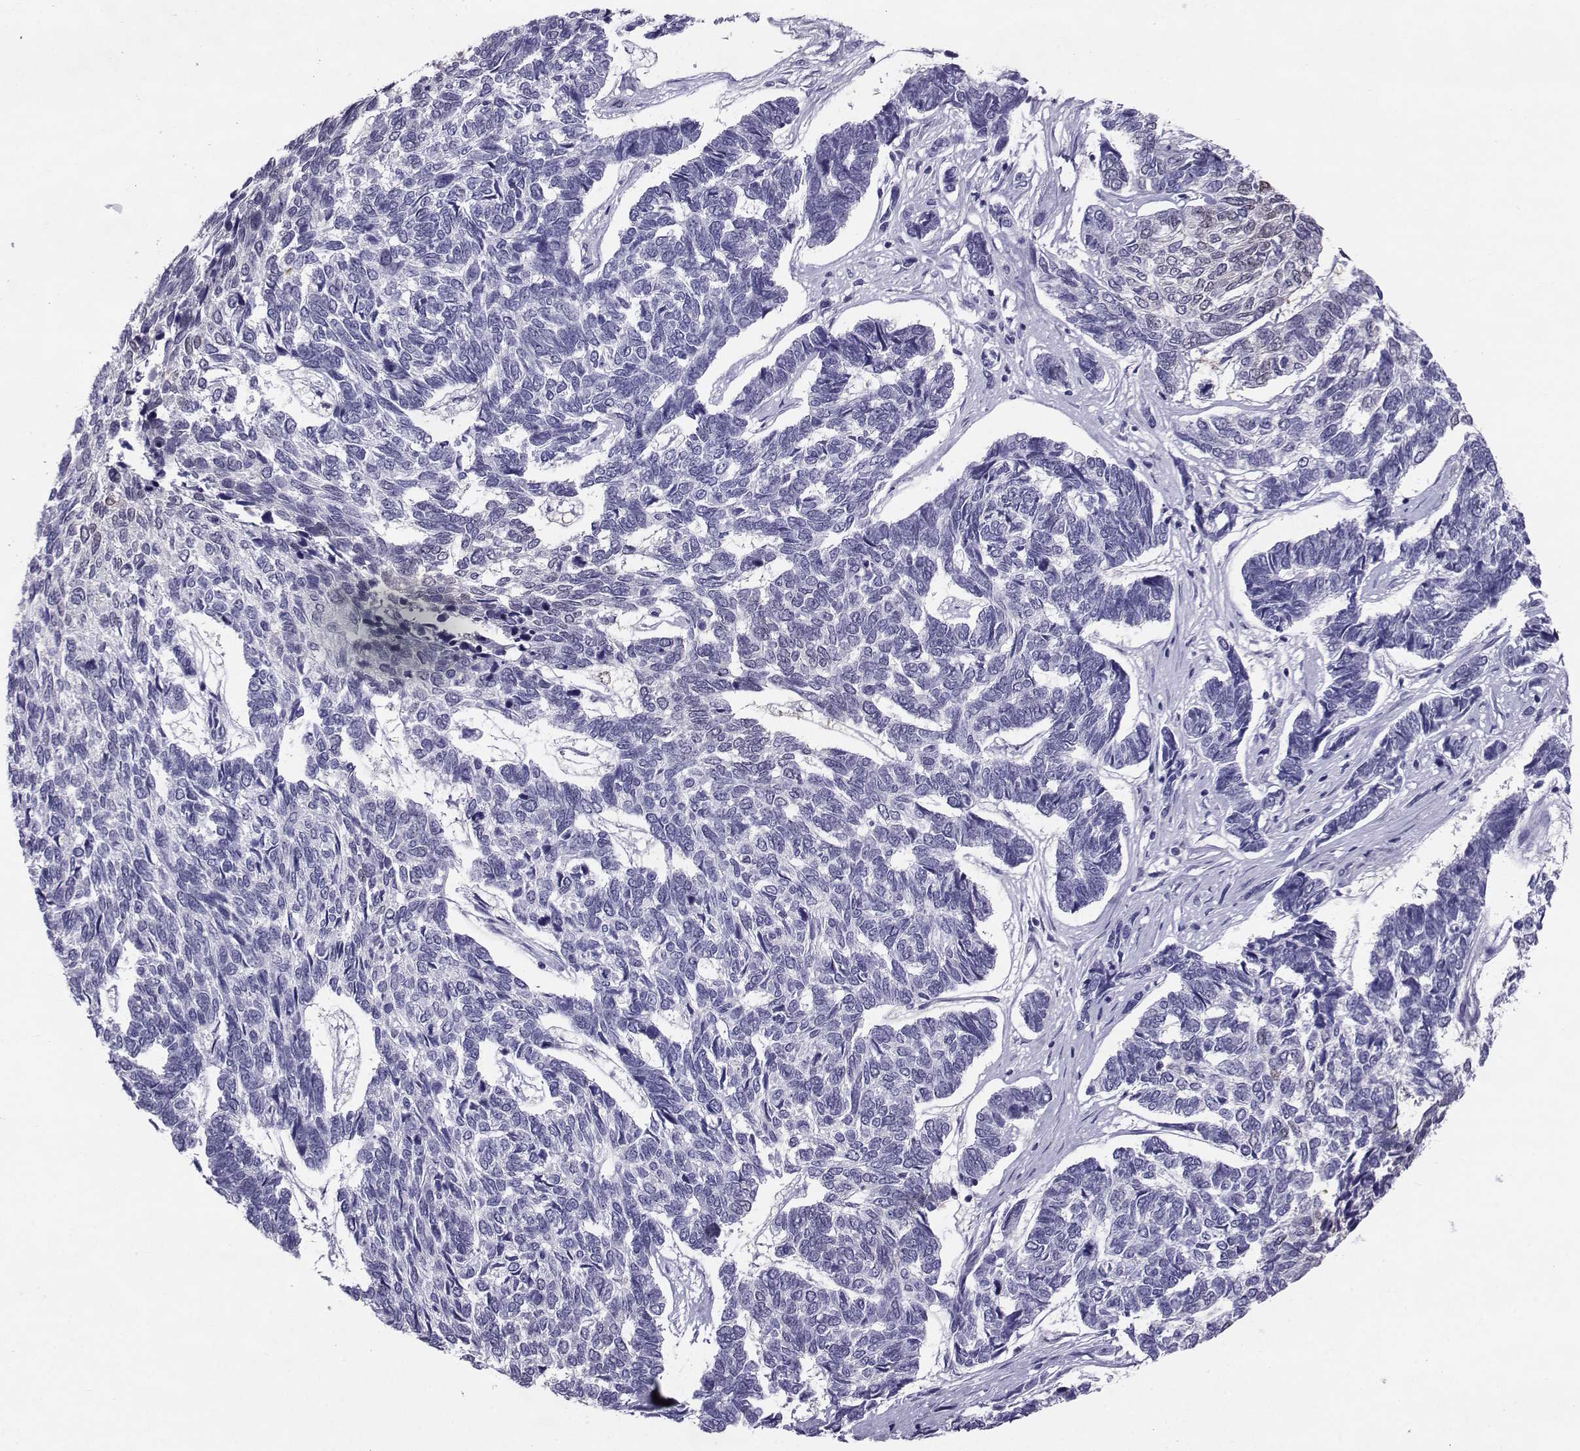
{"staining": {"intensity": "negative", "quantity": "none", "location": "none"}, "tissue": "skin cancer", "cell_type": "Tumor cells", "image_type": "cancer", "snomed": [{"axis": "morphology", "description": "Basal cell carcinoma"}, {"axis": "topography", "description": "Skin"}], "caption": "Skin basal cell carcinoma stained for a protein using IHC demonstrates no expression tumor cells.", "gene": "PGK1", "patient": {"sex": "female", "age": 65}}